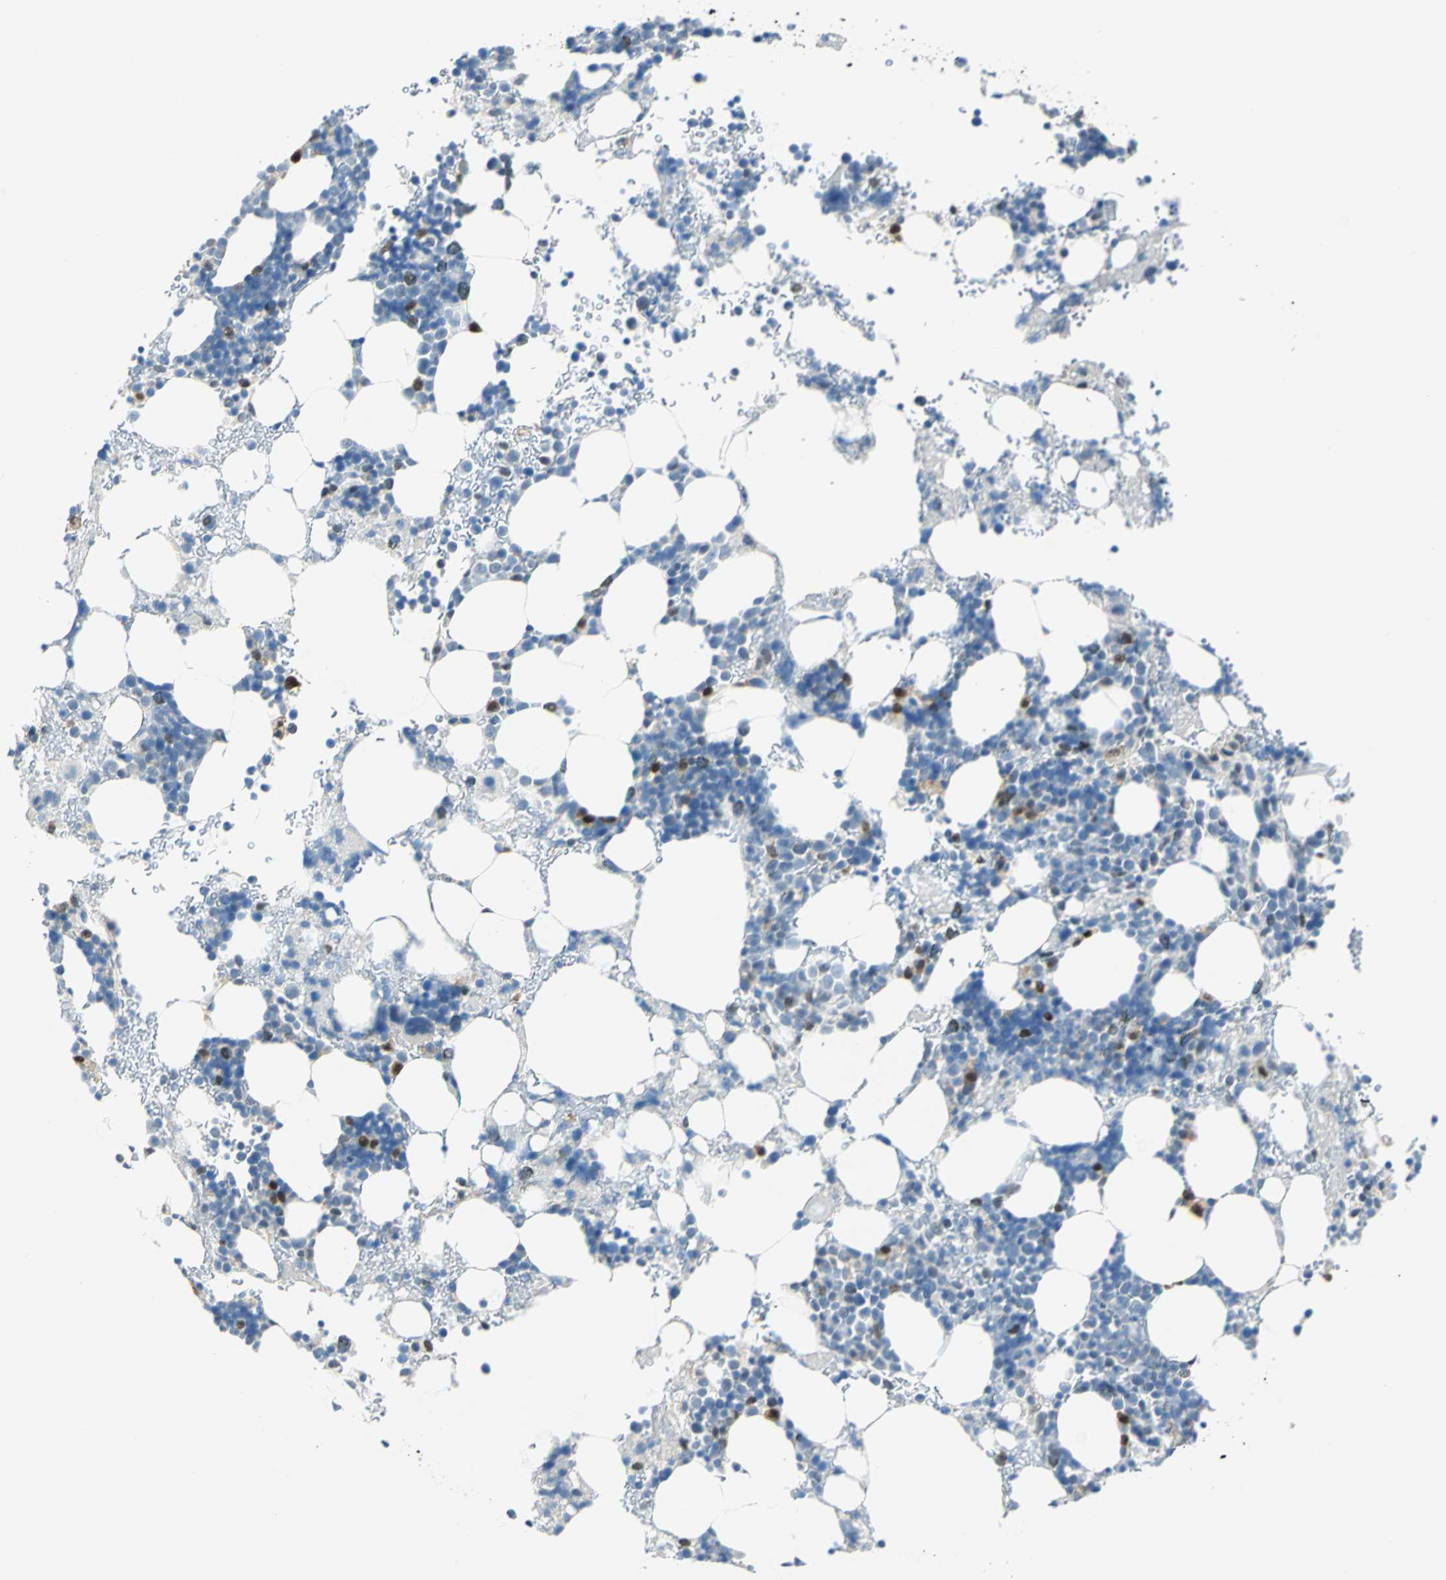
{"staining": {"intensity": "strong", "quantity": "<25%", "location": "nuclear"}, "tissue": "bone marrow", "cell_type": "Hematopoietic cells", "image_type": "normal", "snomed": [{"axis": "morphology", "description": "Normal tissue, NOS"}, {"axis": "topography", "description": "Bone marrow"}], "caption": "Protein expression analysis of normal human bone marrow reveals strong nuclear expression in approximately <25% of hematopoietic cells.", "gene": "AKR1A1", "patient": {"sex": "male", "age": 17}}